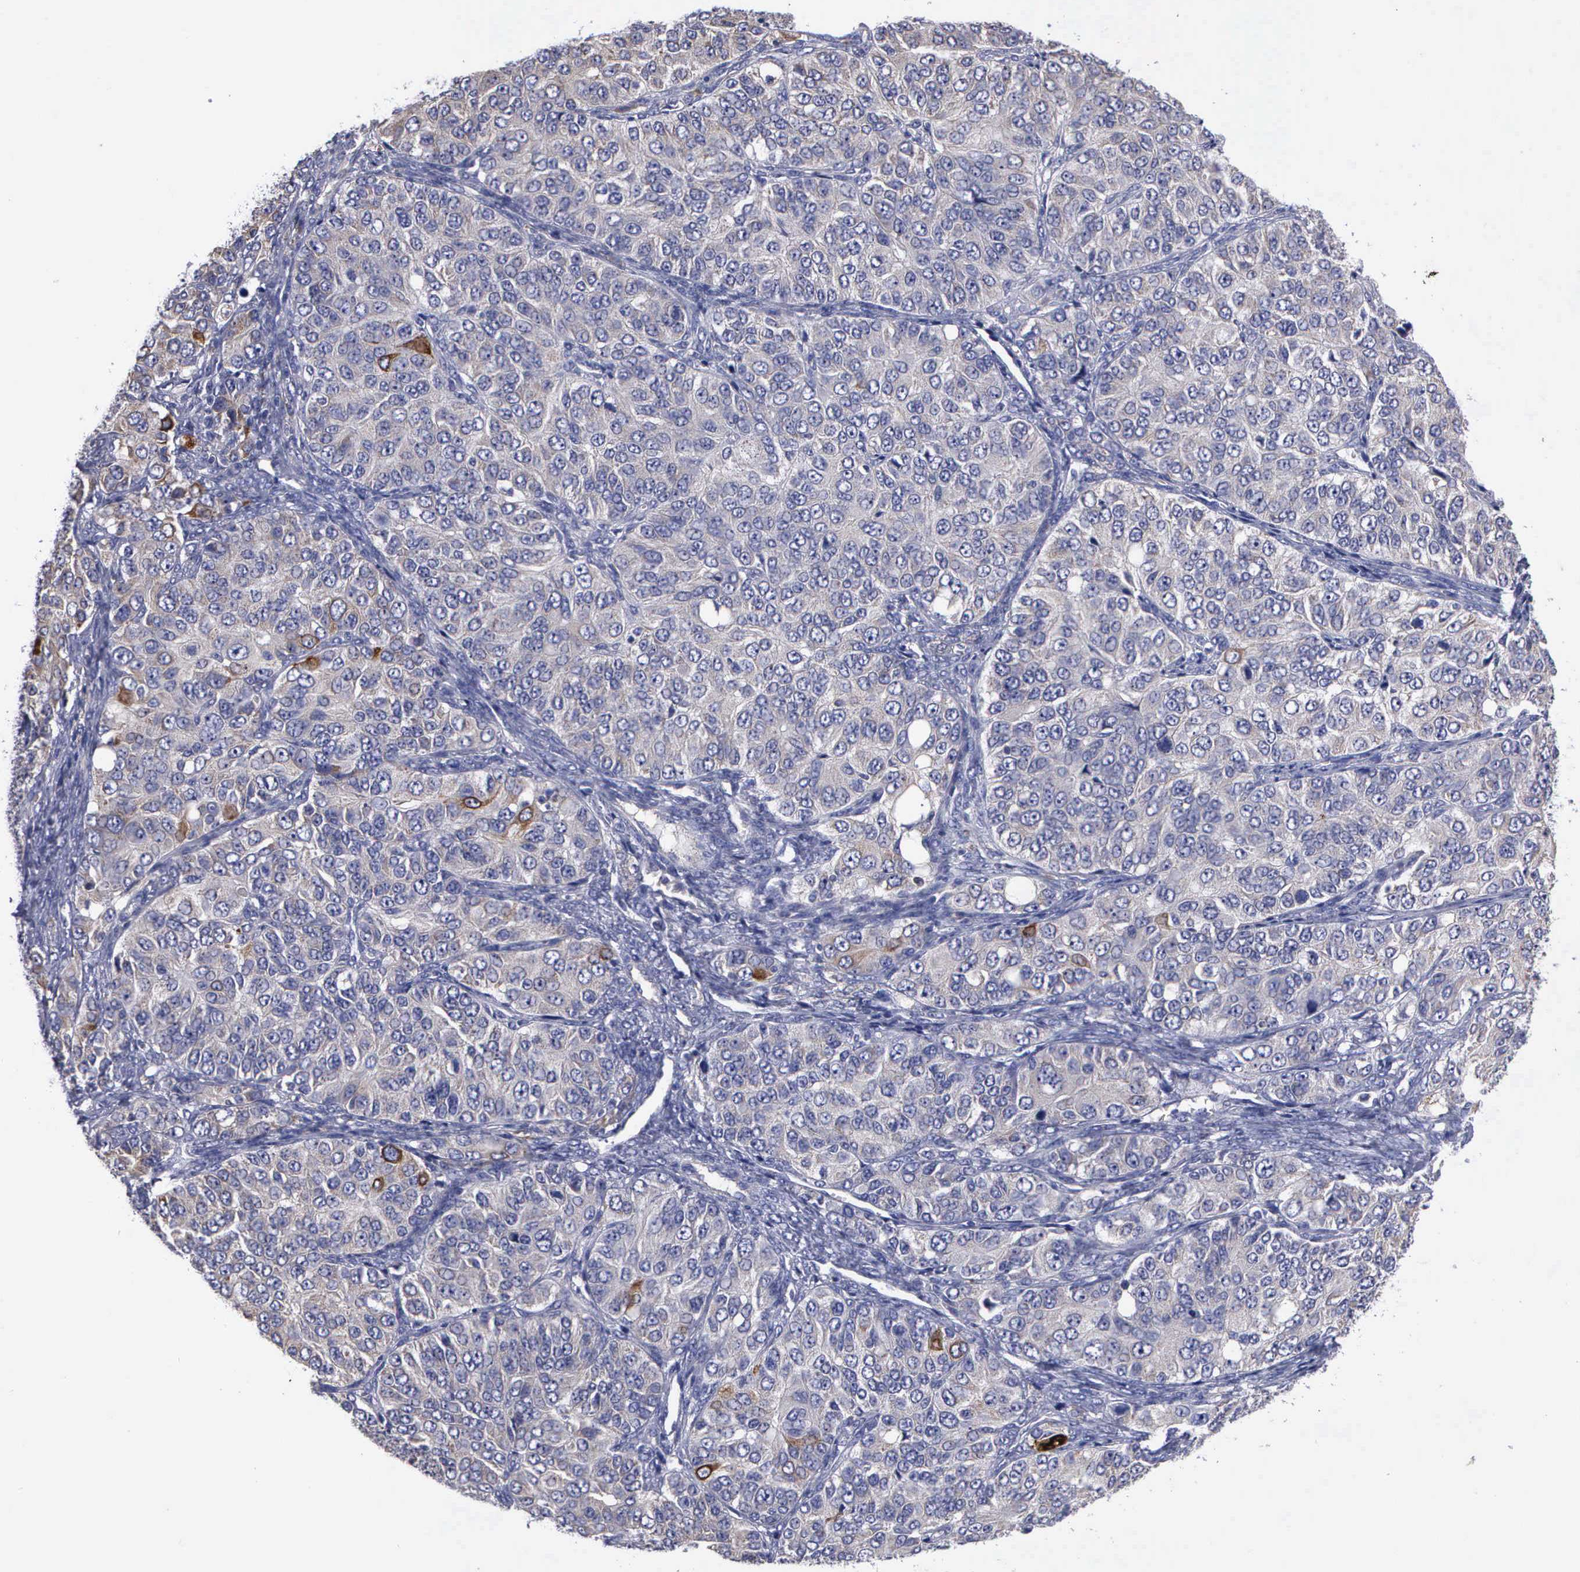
{"staining": {"intensity": "negative", "quantity": "none", "location": "none"}, "tissue": "ovarian cancer", "cell_type": "Tumor cells", "image_type": "cancer", "snomed": [{"axis": "morphology", "description": "Carcinoma, endometroid"}, {"axis": "topography", "description": "Ovary"}], "caption": "Image shows no significant protein staining in tumor cells of ovarian cancer. (DAB (3,3'-diaminobenzidine) IHC, high magnification).", "gene": "PTGS2", "patient": {"sex": "female", "age": 51}}